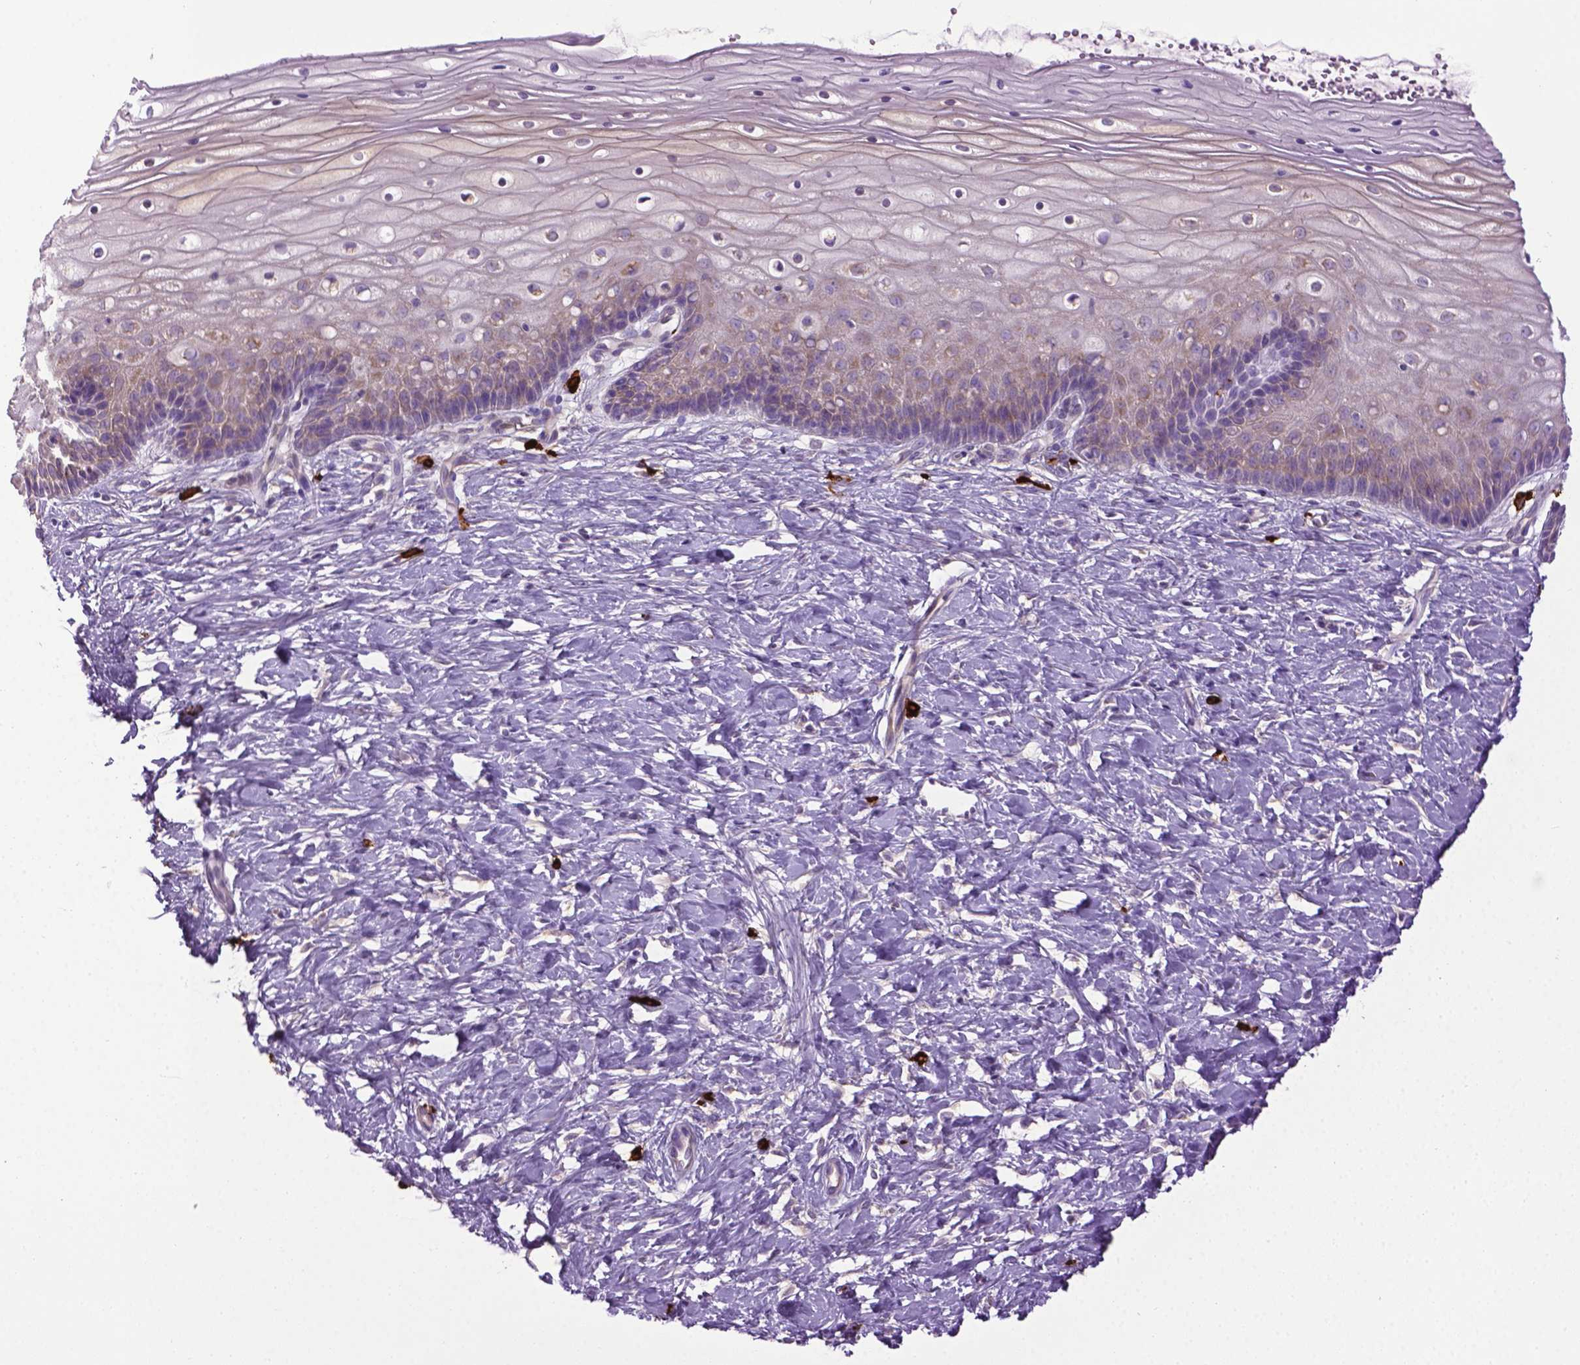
{"staining": {"intensity": "weak", "quantity": "<25%", "location": "cytoplasmic/membranous"}, "tissue": "cervix", "cell_type": "Glandular cells", "image_type": "normal", "snomed": [{"axis": "morphology", "description": "Normal tissue, NOS"}, {"axis": "topography", "description": "Cervix"}], "caption": "Immunohistochemistry (IHC) image of normal human cervix stained for a protein (brown), which reveals no staining in glandular cells.", "gene": "SPECC1L", "patient": {"sex": "female", "age": 37}}